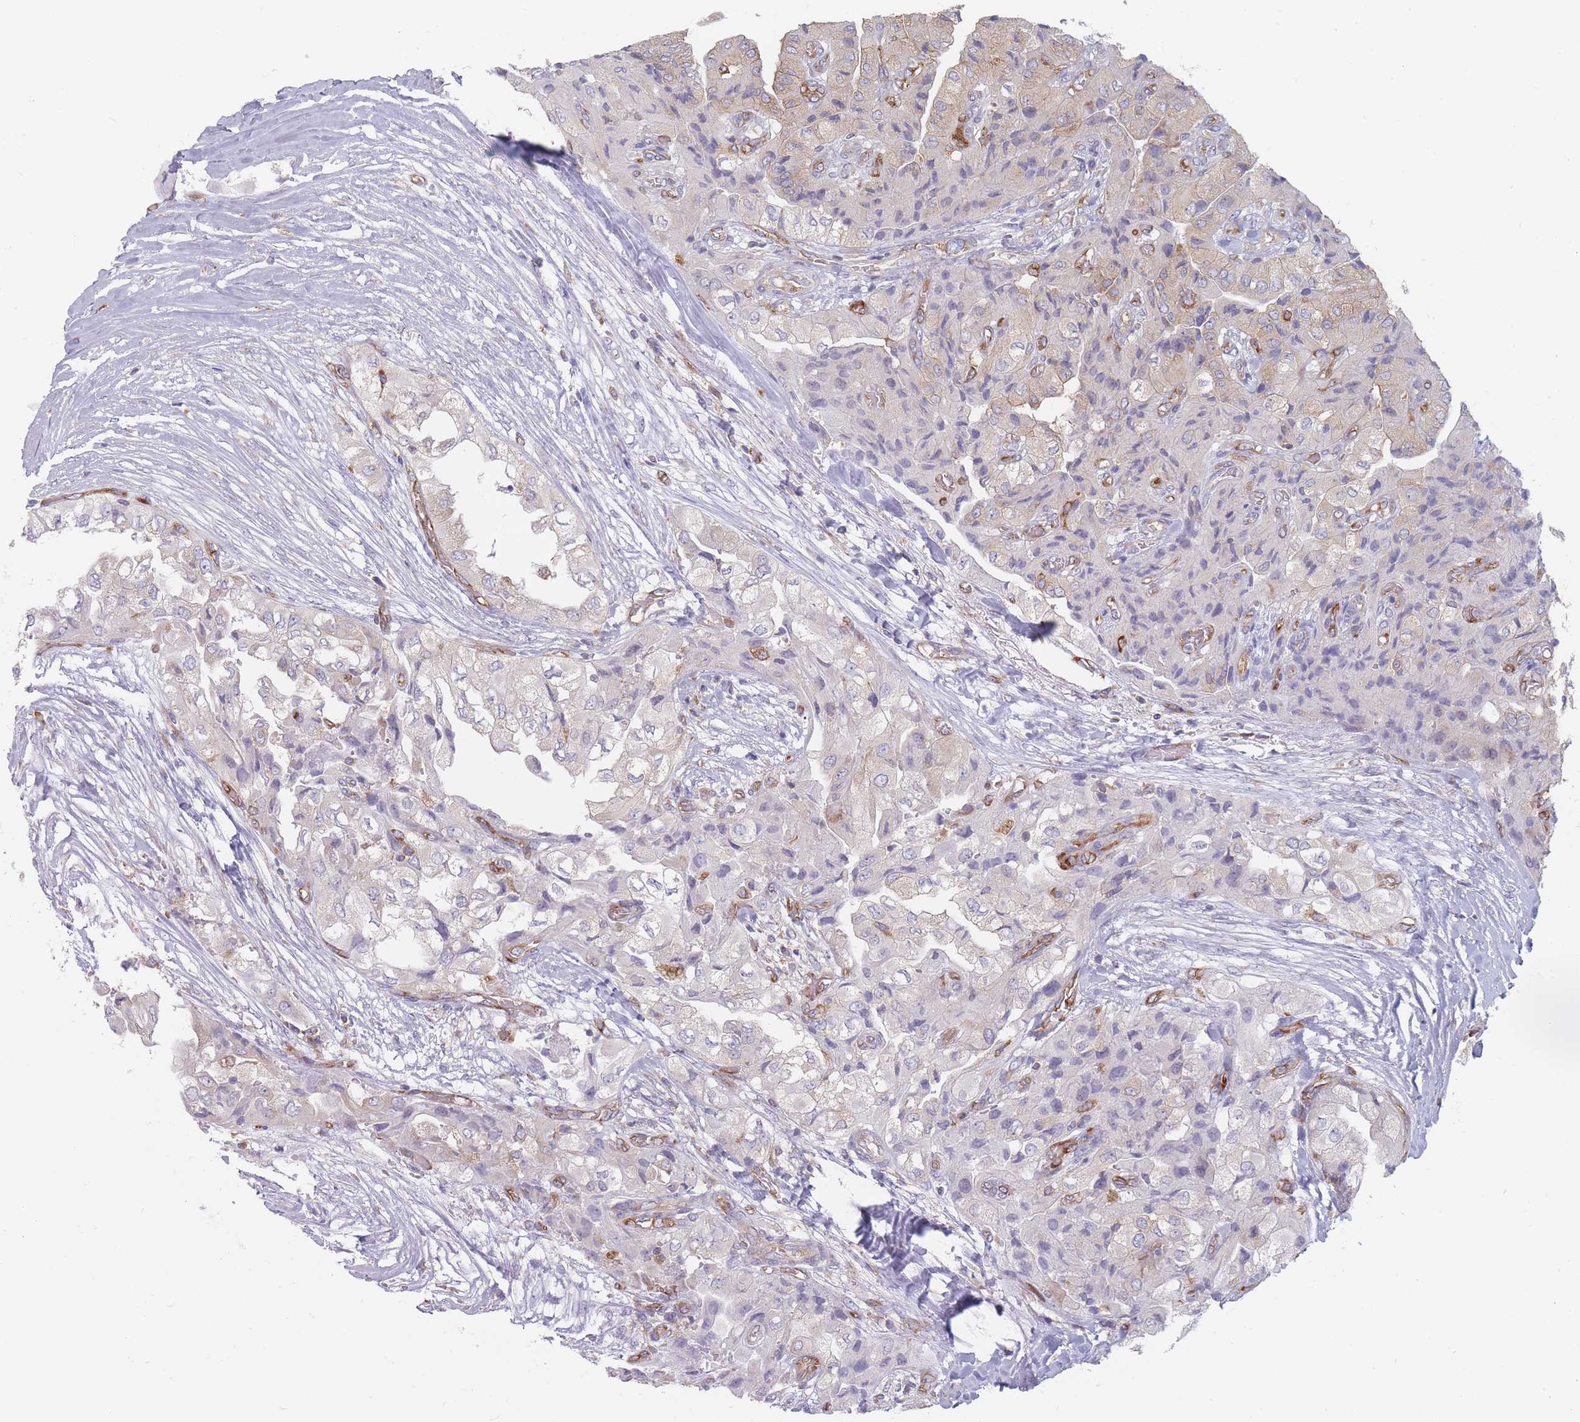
{"staining": {"intensity": "weak", "quantity": "25%-75%", "location": "cytoplasmic/membranous"}, "tissue": "head and neck cancer", "cell_type": "Tumor cells", "image_type": "cancer", "snomed": [{"axis": "morphology", "description": "Adenocarcinoma, NOS"}, {"axis": "topography", "description": "Head-Neck"}], "caption": "This image demonstrates immunohistochemistry (IHC) staining of head and neck cancer (adenocarcinoma), with low weak cytoplasmic/membranous expression in about 25%-75% of tumor cells.", "gene": "MAP1S", "patient": {"sex": "male", "age": 66}}